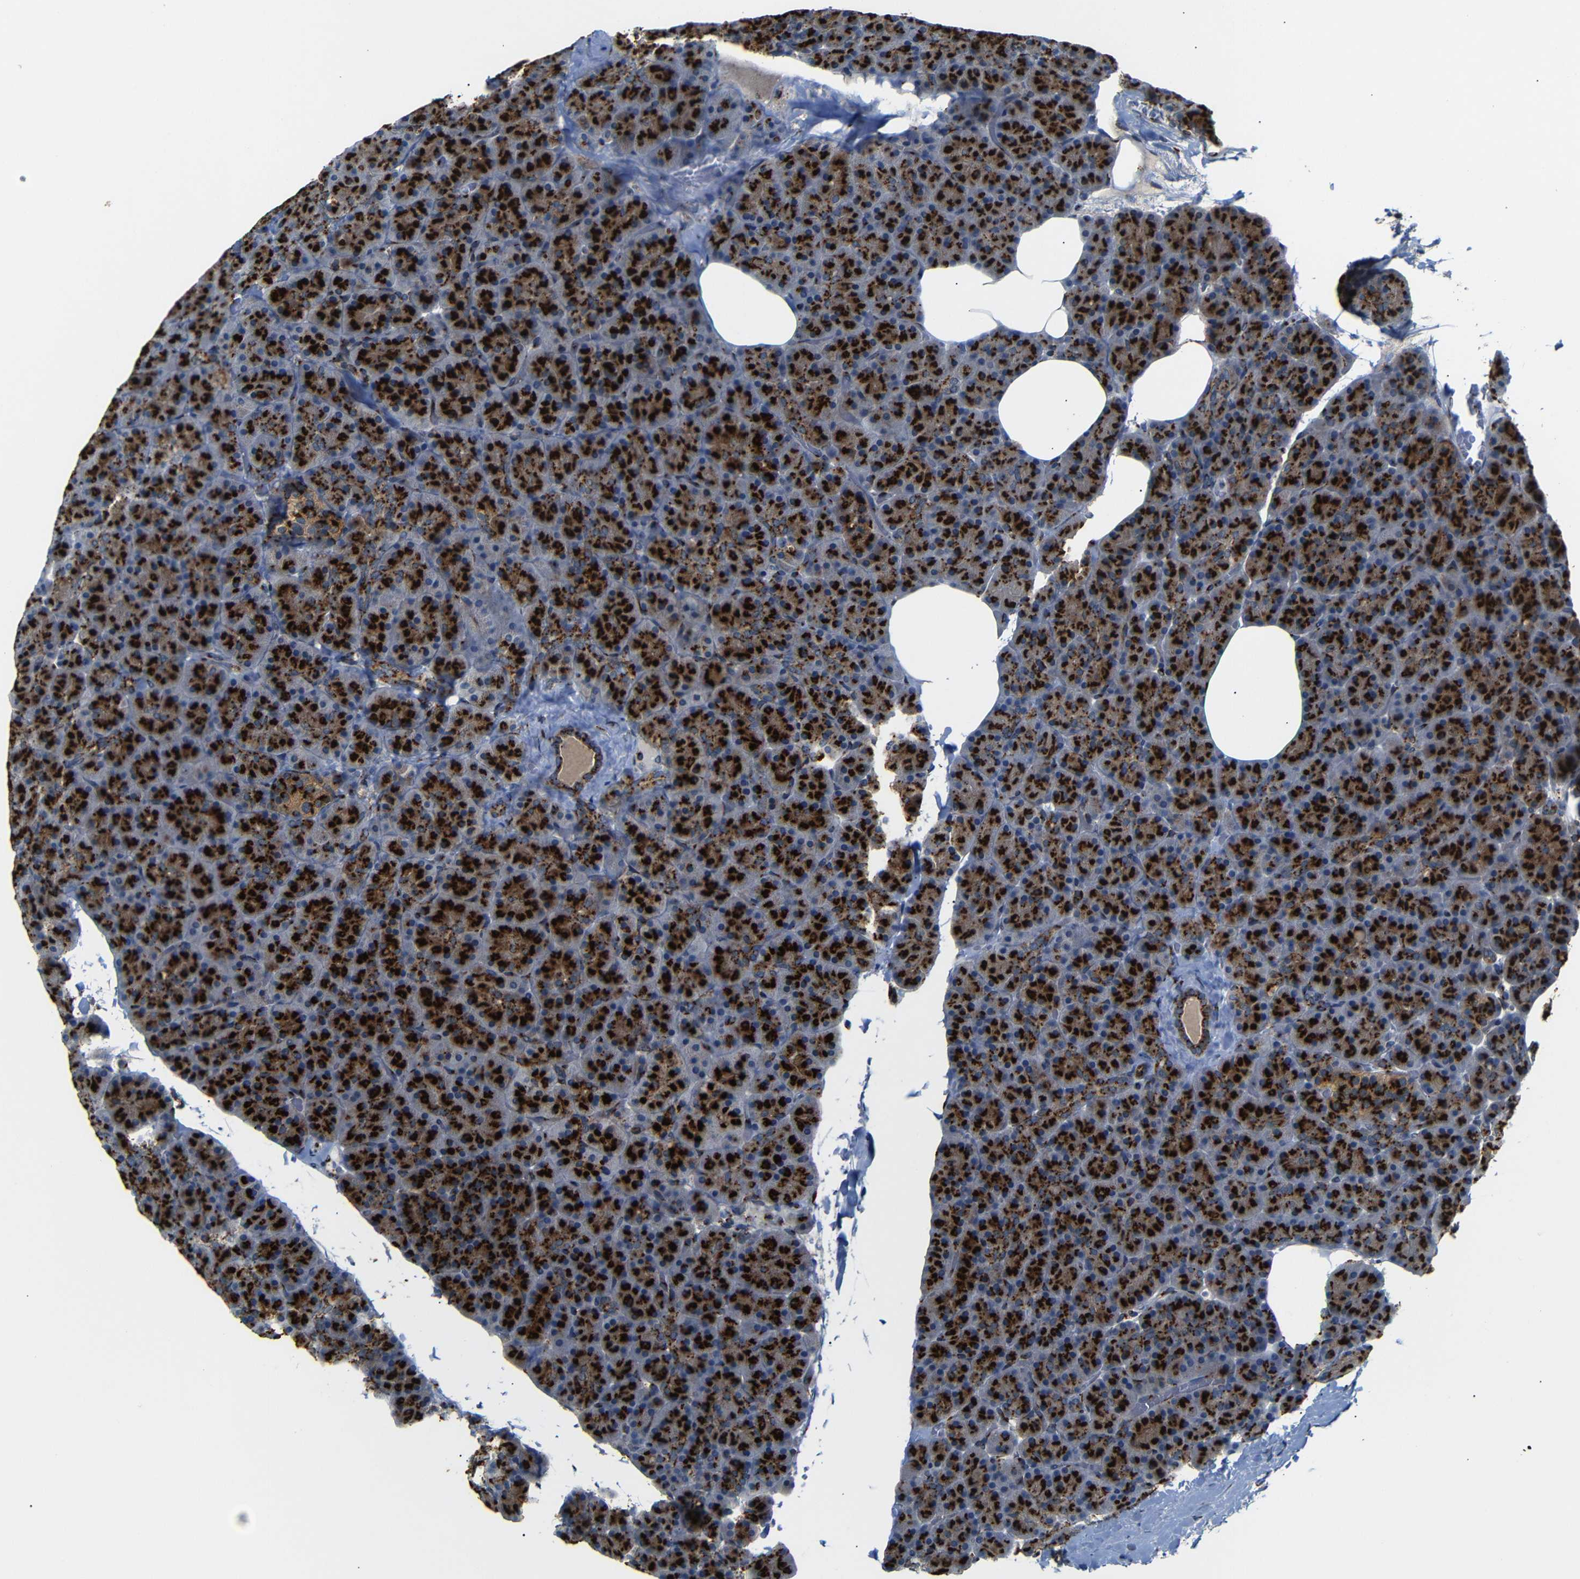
{"staining": {"intensity": "strong", "quantity": ">75%", "location": "cytoplasmic/membranous"}, "tissue": "pancreas", "cell_type": "Exocrine glandular cells", "image_type": "normal", "snomed": [{"axis": "morphology", "description": "Normal tissue, NOS"}, {"axis": "topography", "description": "Pancreas"}], "caption": "Immunohistochemistry (IHC) photomicrograph of benign pancreas: pancreas stained using immunohistochemistry displays high levels of strong protein expression localized specifically in the cytoplasmic/membranous of exocrine glandular cells, appearing as a cytoplasmic/membranous brown color.", "gene": "TGOLN2", "patient": {"sex": "female", "age": 35}}